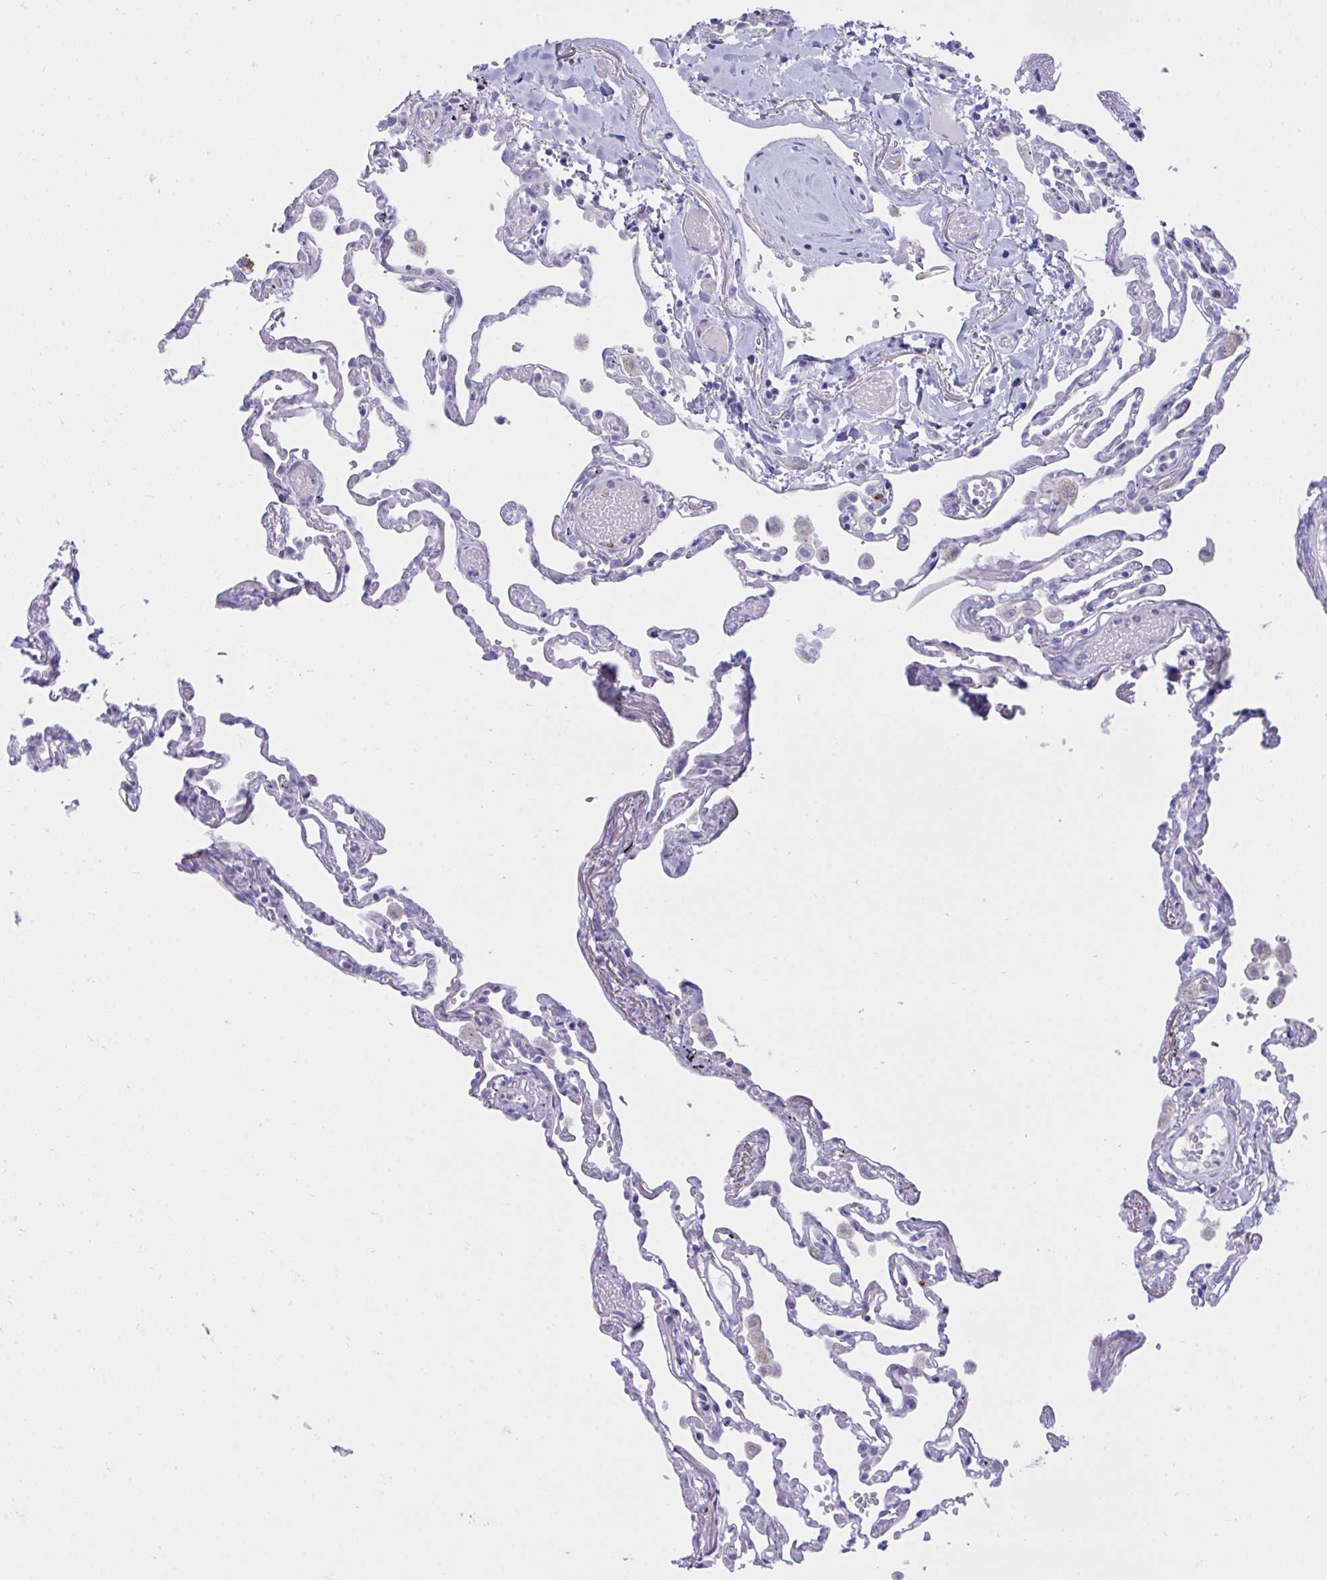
{"staining": {"intensity": "negative", "quantity": "none", "location": "none"}, "tissue": "lung", "cell_type": "Alveolar cells", "image_type": "normal", "snomed": [{"axis": "morphology", "description": "Normal tissue, NOS"}, {"axis": "topography", "description": "Lung"}], "caption": "An image of human lung is negative for staining in alveolar cells. (DAB (3,3'-diaminobenzidine) immunohistochemistry (IHC) with hematoxylin counter stain).", "gene": "PLEKHH1", "patient": {"sex": "female", "age": 67}}